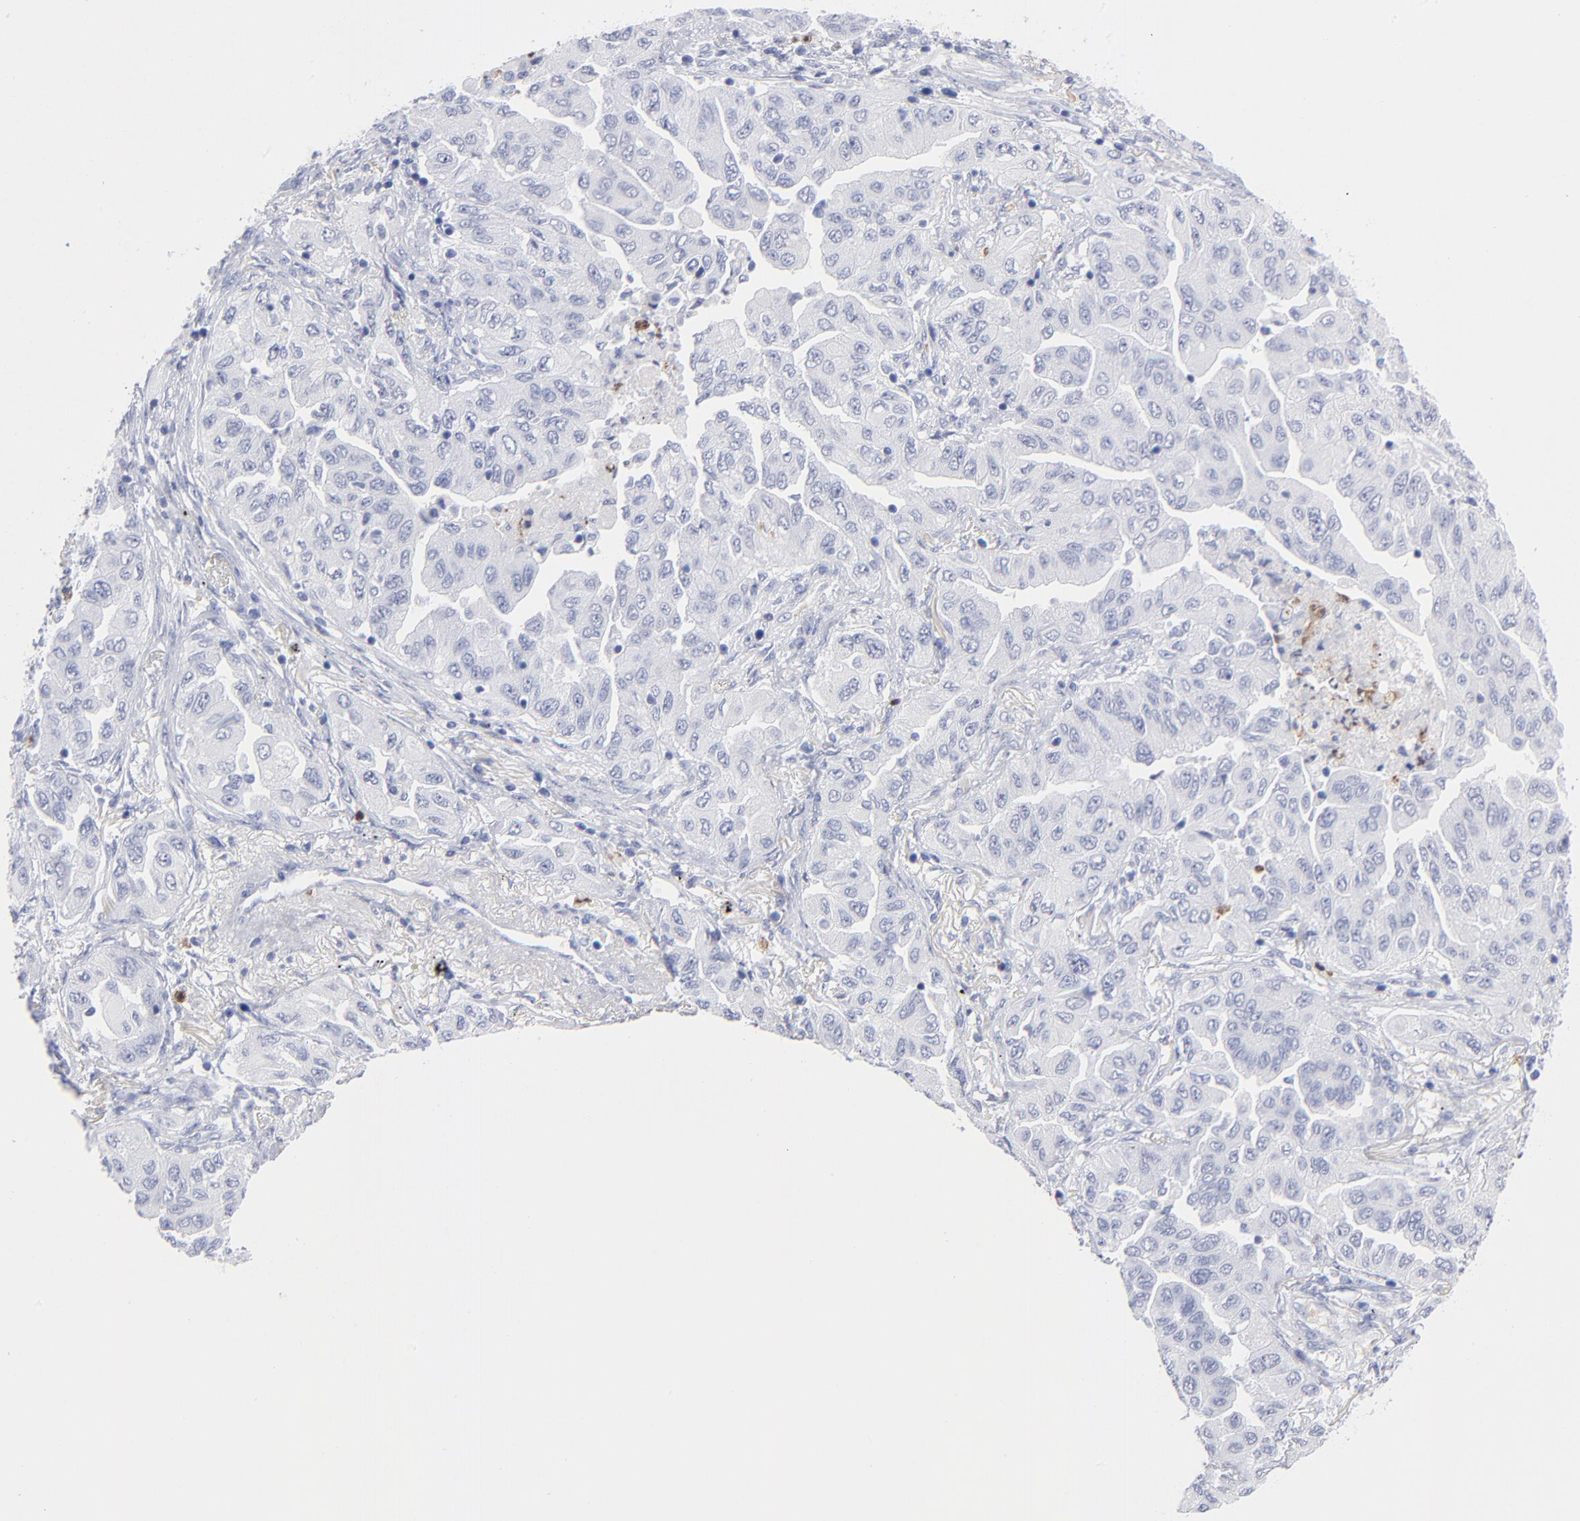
{"staining": {"intensity": "negative", "quantity": "none", "location": "none"}, "tissue": "lung cancer", "cell_type": "Tumor cells", "image_type": "cancer", "snomed": [{"axis": "morphology", "description": "Adenocarcinoma, NOS"}, {"axis": "topography", "description": "Lung"}], "caption": "Tumor cells show no significant positivity in lung adenocarcinoma. (DAB (3,3'-diaminobenzidine) immunohistochemistry, high magnification).", "gene": "ARG1", "patient": {"sex": "female", "age": 65}}